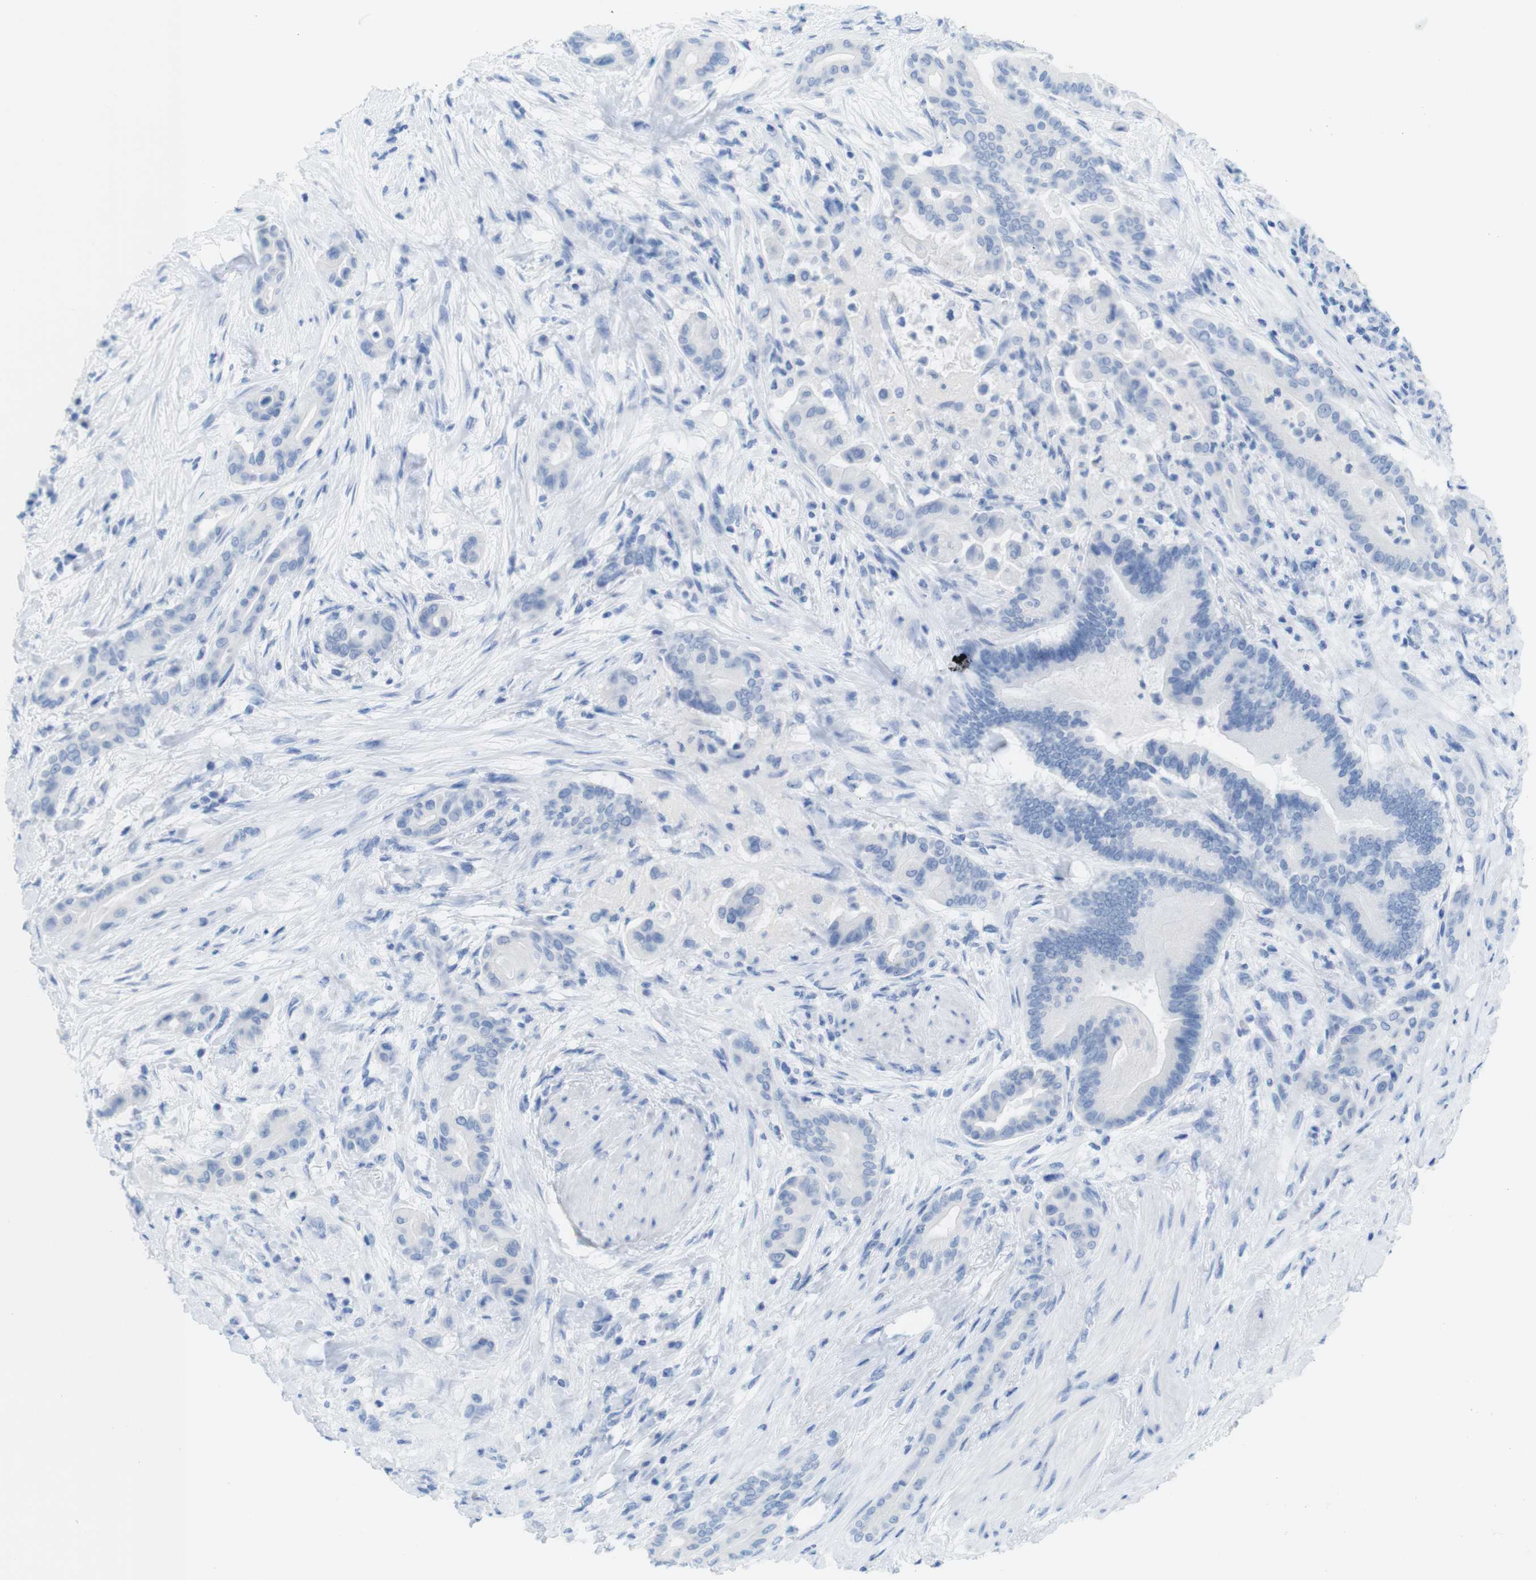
{"staining": {"intensity": "negative", "quantity": "none", "location": "none"}, "tissue": "pancreatic cancer", "cell_type": "Tumor cells", "image_type": "cancer", "snomed": [{"axis": "morphology", "description": "Normal tissue, NOS"}, {"axis": "morphology", "description": "Adenocarcinoma, NOS"}, {"axis": "topography", "description": "Pancreas"}], "caption": "A histopathology image of adenocarcinoma (pancreatic) stained for a protein displays no brown staining in tumor cells. (DAB IHC visualized using brightfield microscopy, high magnification).", "gene": "MYH7", "patient": {"sex": "male", "age": 63}}